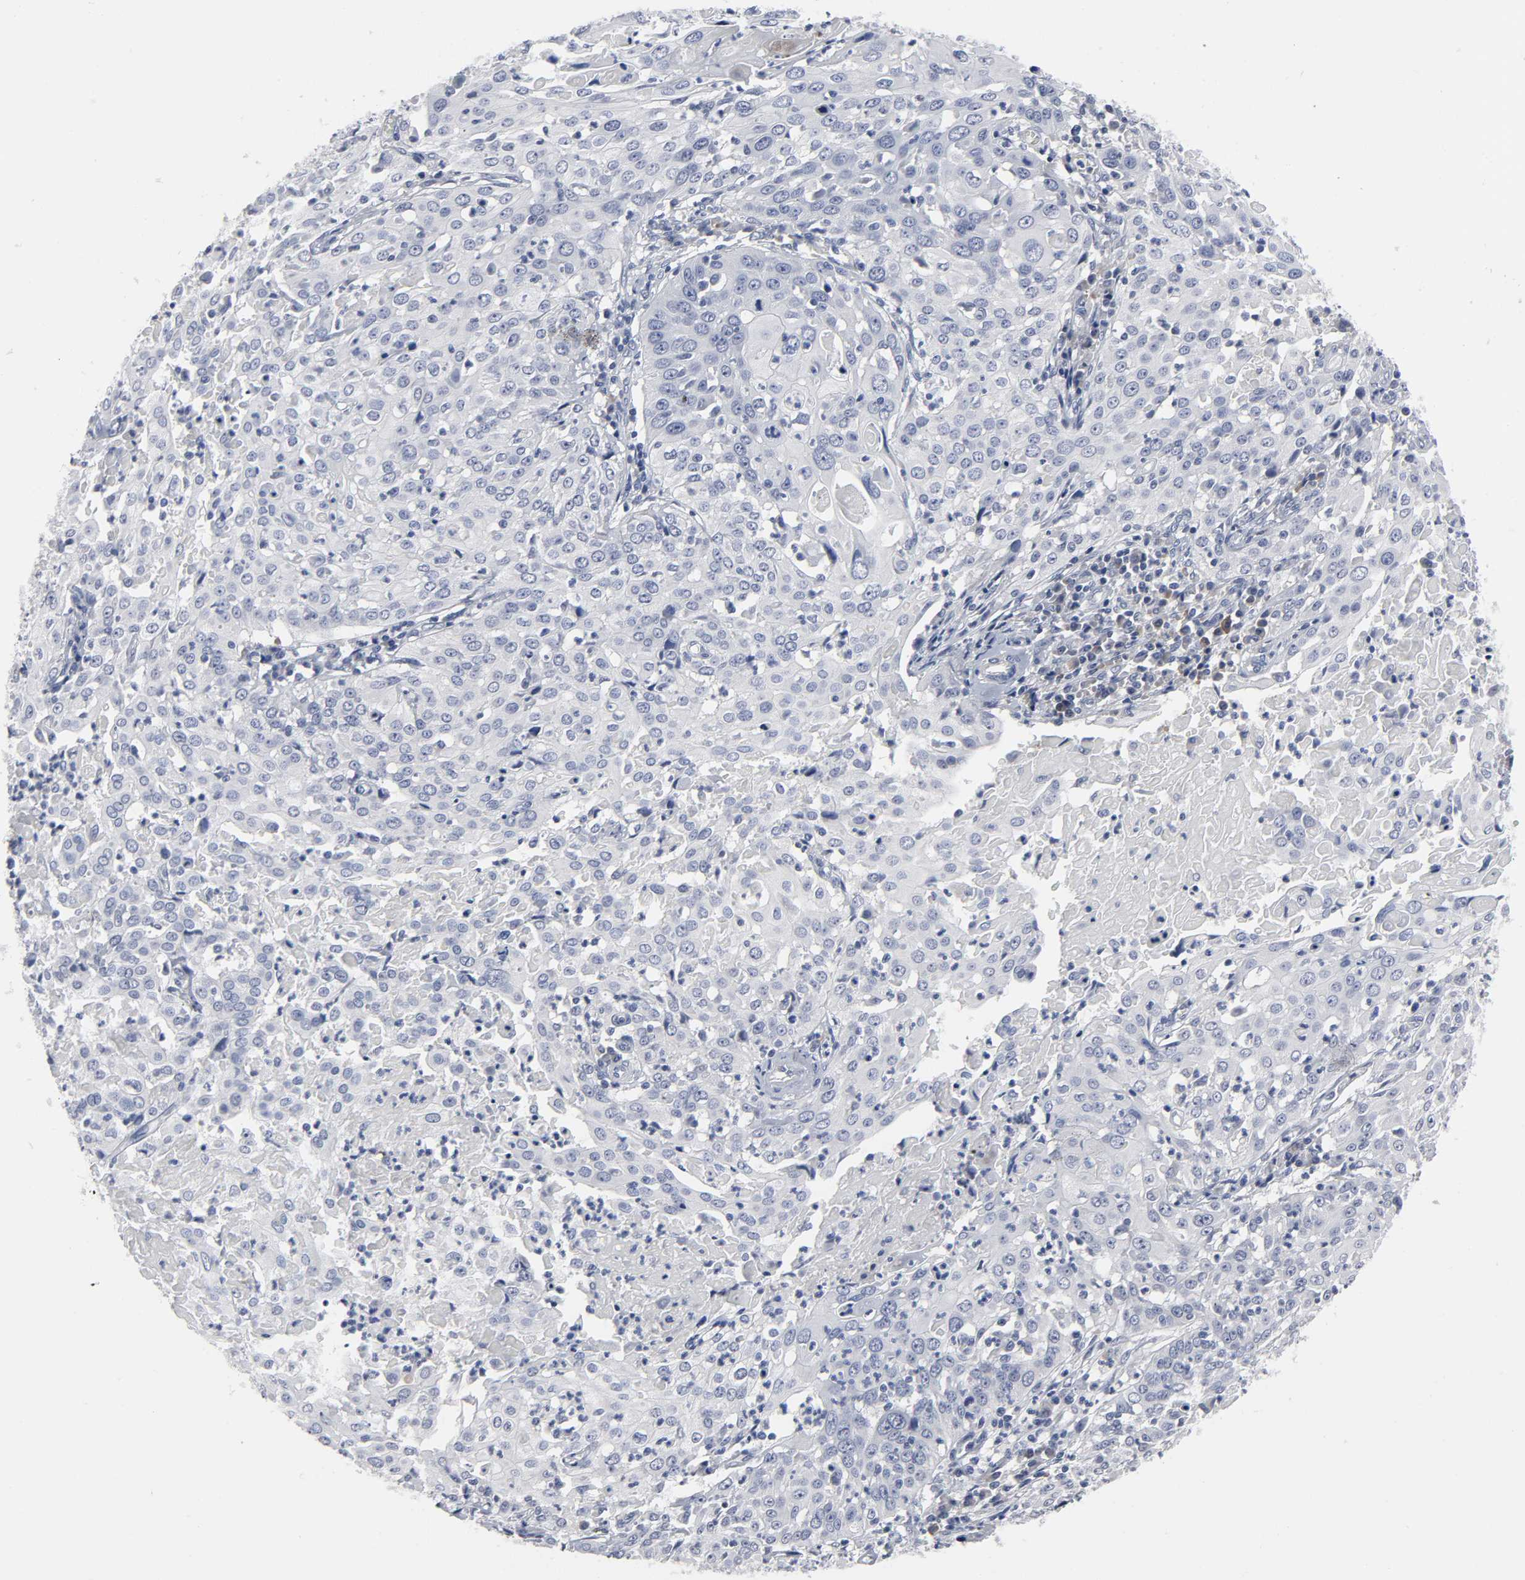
{"staining": {"intensity": "negative", "quantity": "none", "location": "none"}, "tissue": "cervical cancer", "cell_type": "Tumor cells", "image_type": "cancer", "snomed": [{"axis": "morphology", "description": "Squamous cell carcinoma, NOS"}, {"axis": "topography", "description": "Cervix"}], "caption": "Protein analysis of cervical cancer (squamous cell carcinoma) reveals no significant staining in tumor cells.", "gene": "HNF4A", "patient": {"sex": "female", "age": 39}}